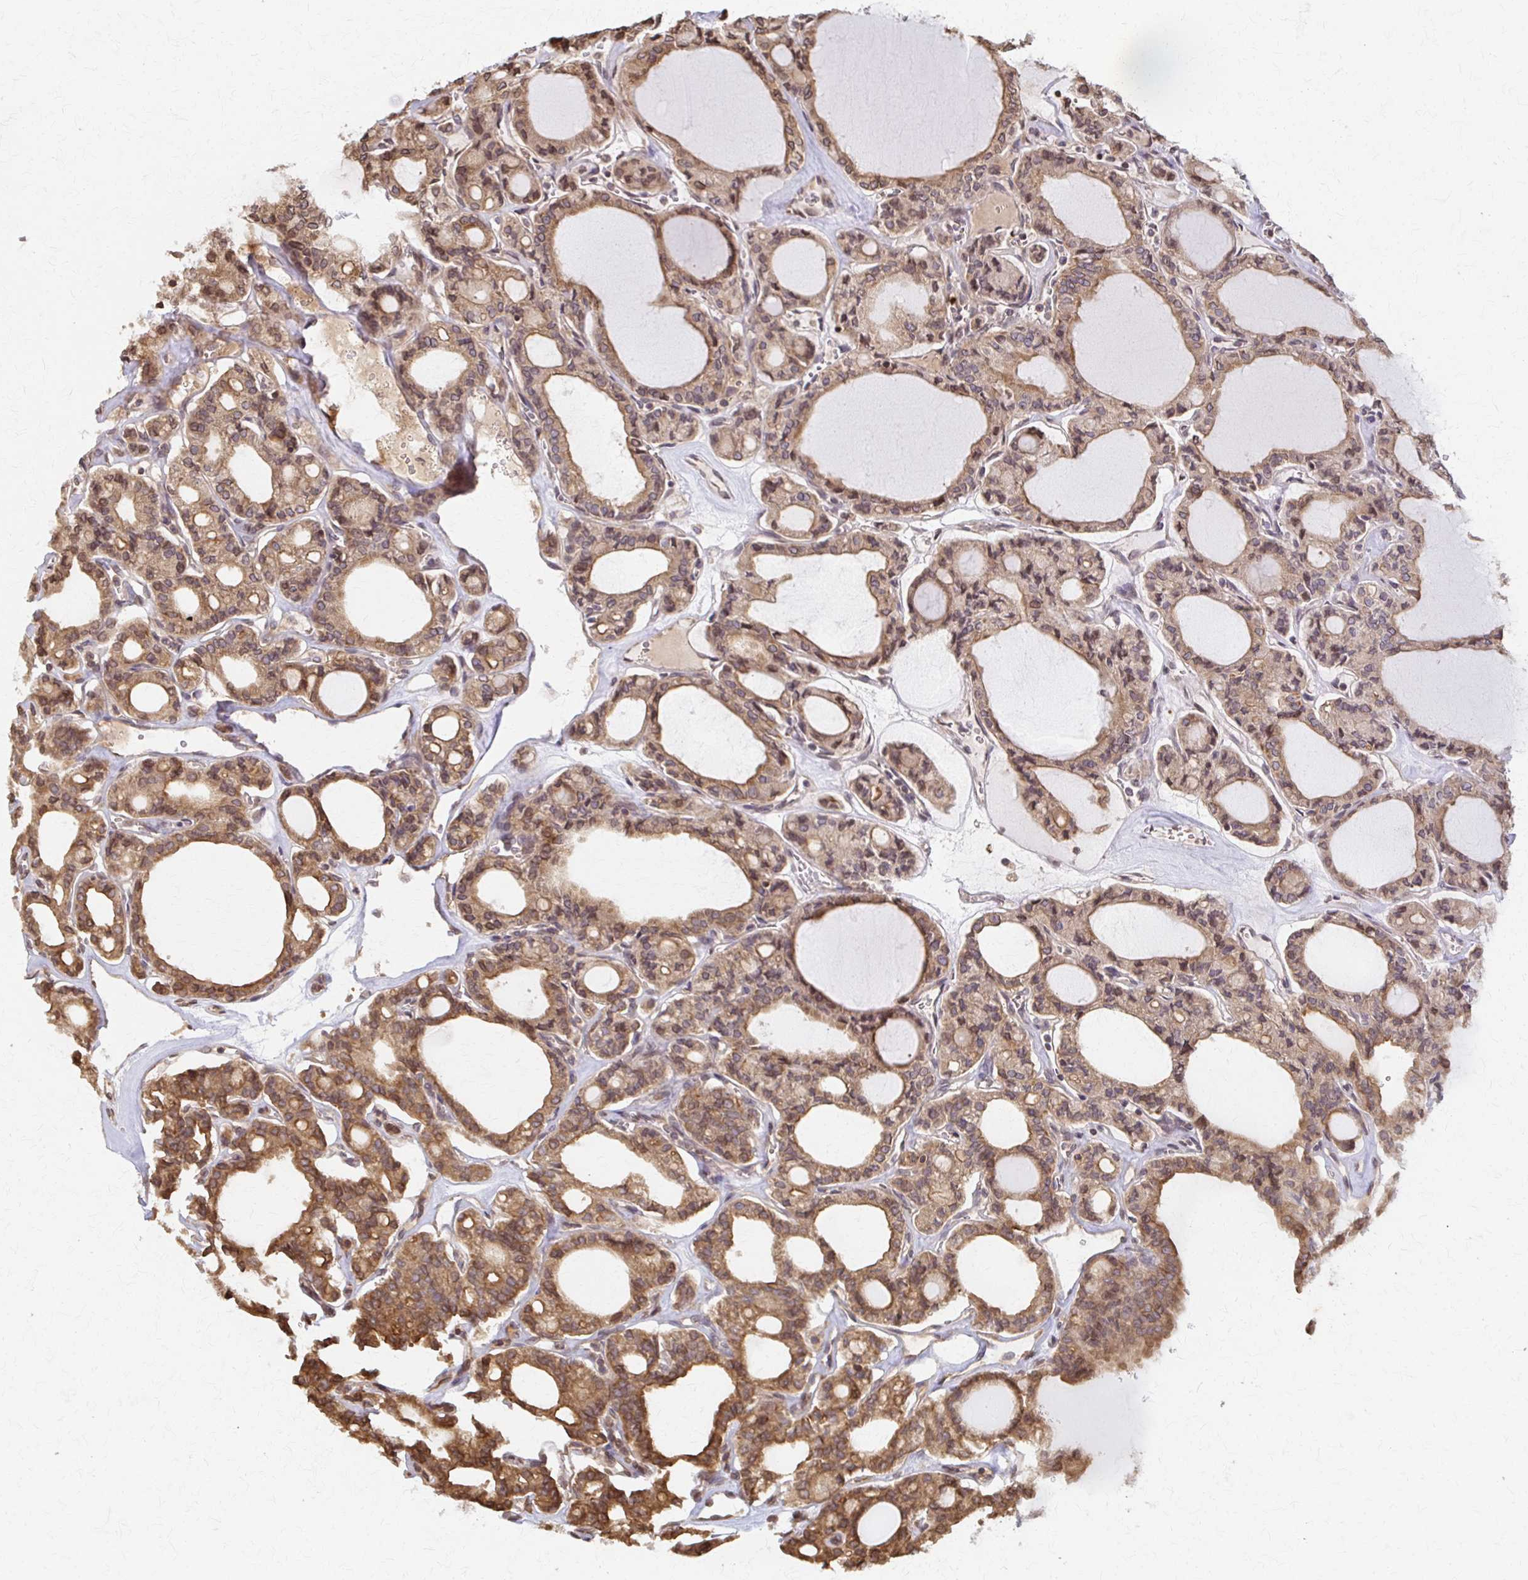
{"staining": {"intensity": "moderate", "quantity": ">75%", "location": "cytoplasmic/membranous"}, "tissue": "thyroid cancer", "cell_type": "Tumor cells", "image_type": "cancer", "snomed": [{"axis": "morphology", "description": "Papillary adenocarcinoma, NOS"}, {"axis": "topography", "description": "Thyroid gland"}], "caption": "An immunohistochemistry histopathology image of neoplastic tissue is shown. Protein staining in brown shows moderate cytoplasmic/membranous positivity in thyroid cancer (papillary adenocarcinoma) within tumor cells.", "gene": "ARHGAP35", "patient": {"sex": "male", "age": 87}}